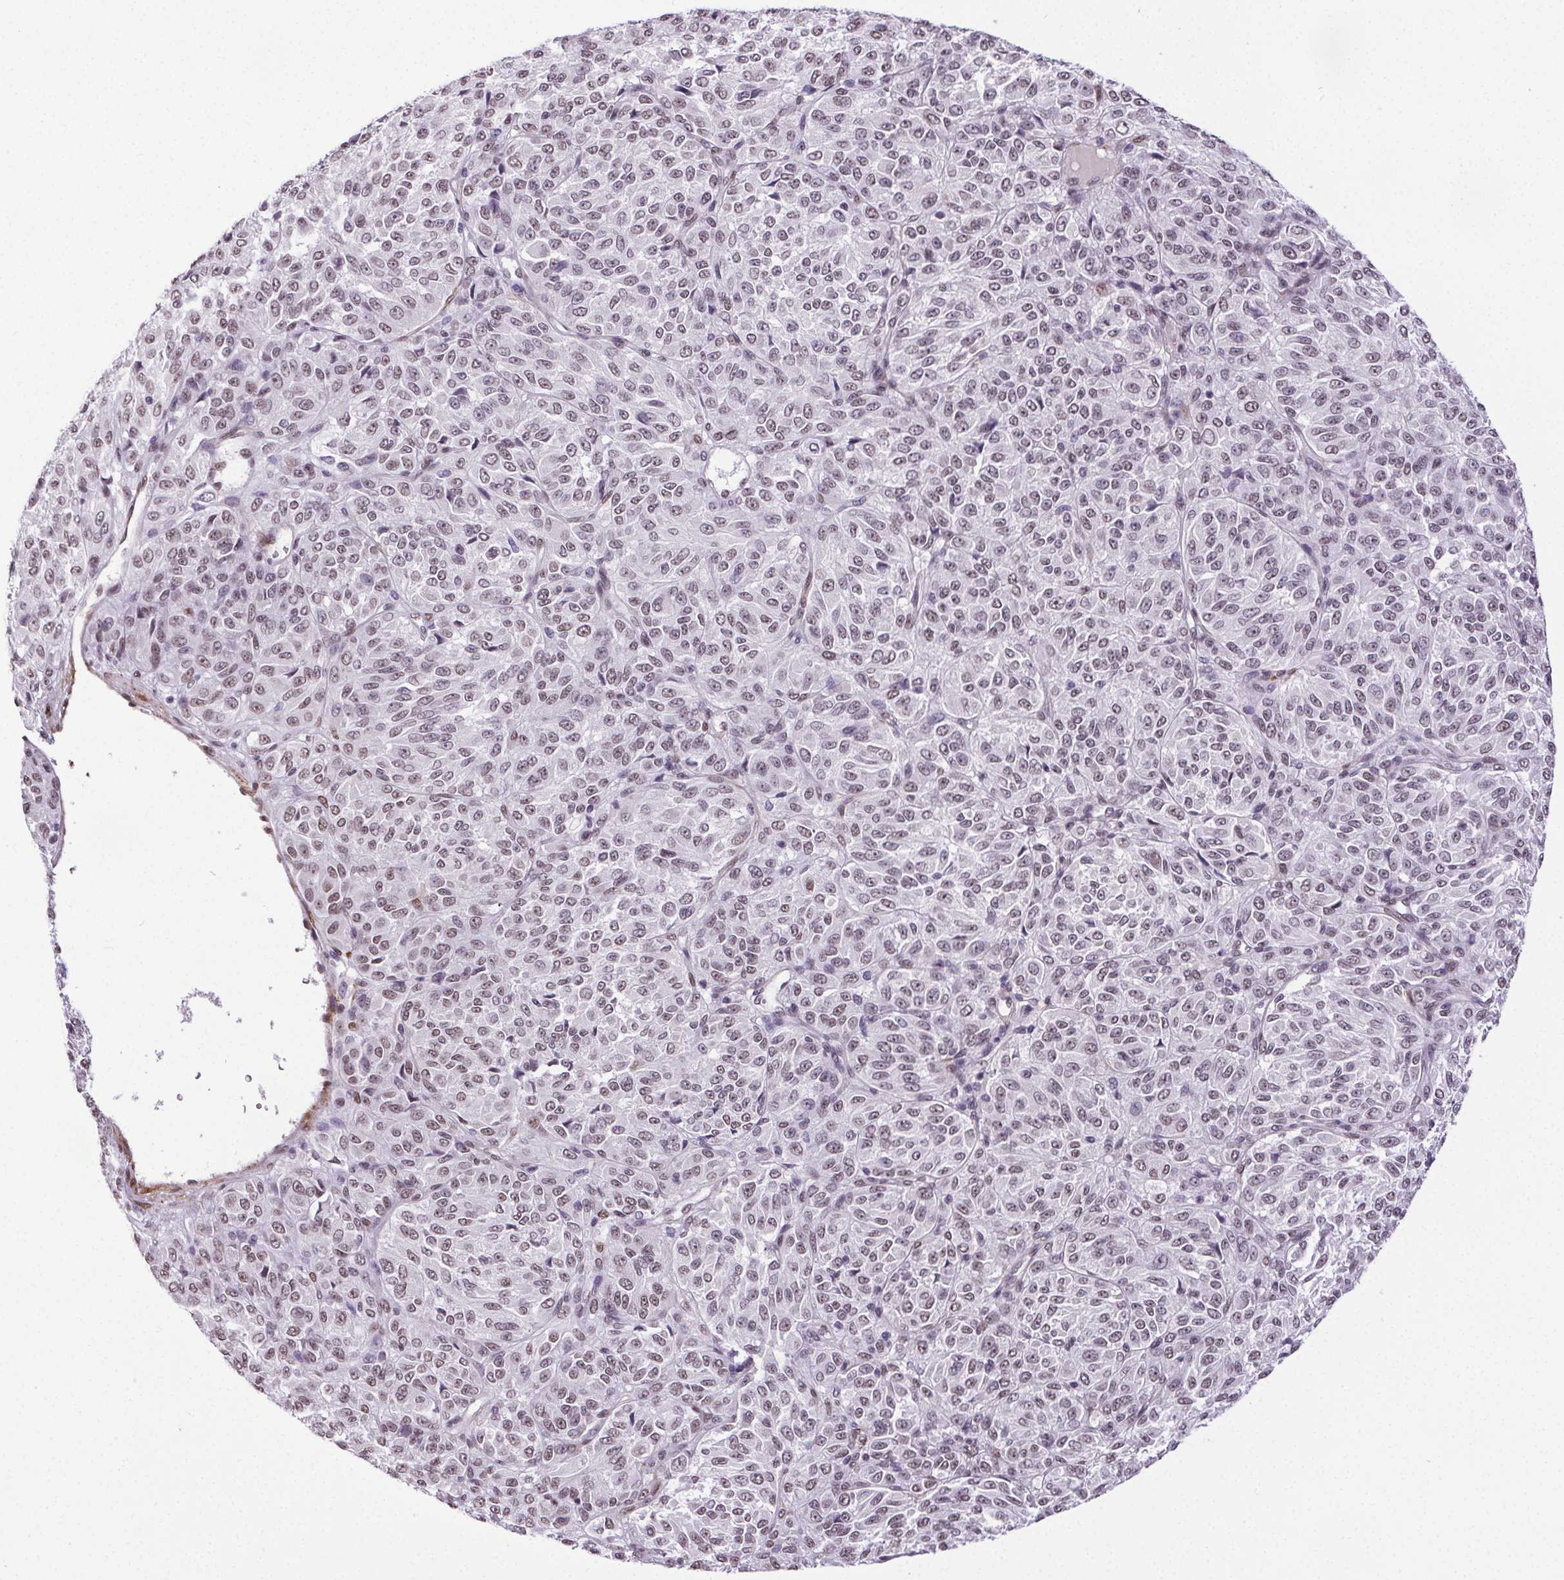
{"staining": {"intensity": "moderate", "quantity": "25%-75%", "location": "nuclear"}, "tissue": "melanoma", "cell_type": "Tumor cells", "image_type": "cancer", "snomed": [{"axis": "morphology", "description": "Malignant melanoma, Metastatic site"}, {"axis": "topography", "description": "Brain"}], "caption": "Immunohistochemical staining of human malignant melanoma (metastatic site) reveals medium levels of moderate nuclear protein positivity in approximately 25%-75% of tumor cells.", "gene": "GP6", "patient": {"sex": "female", "age": 56}}